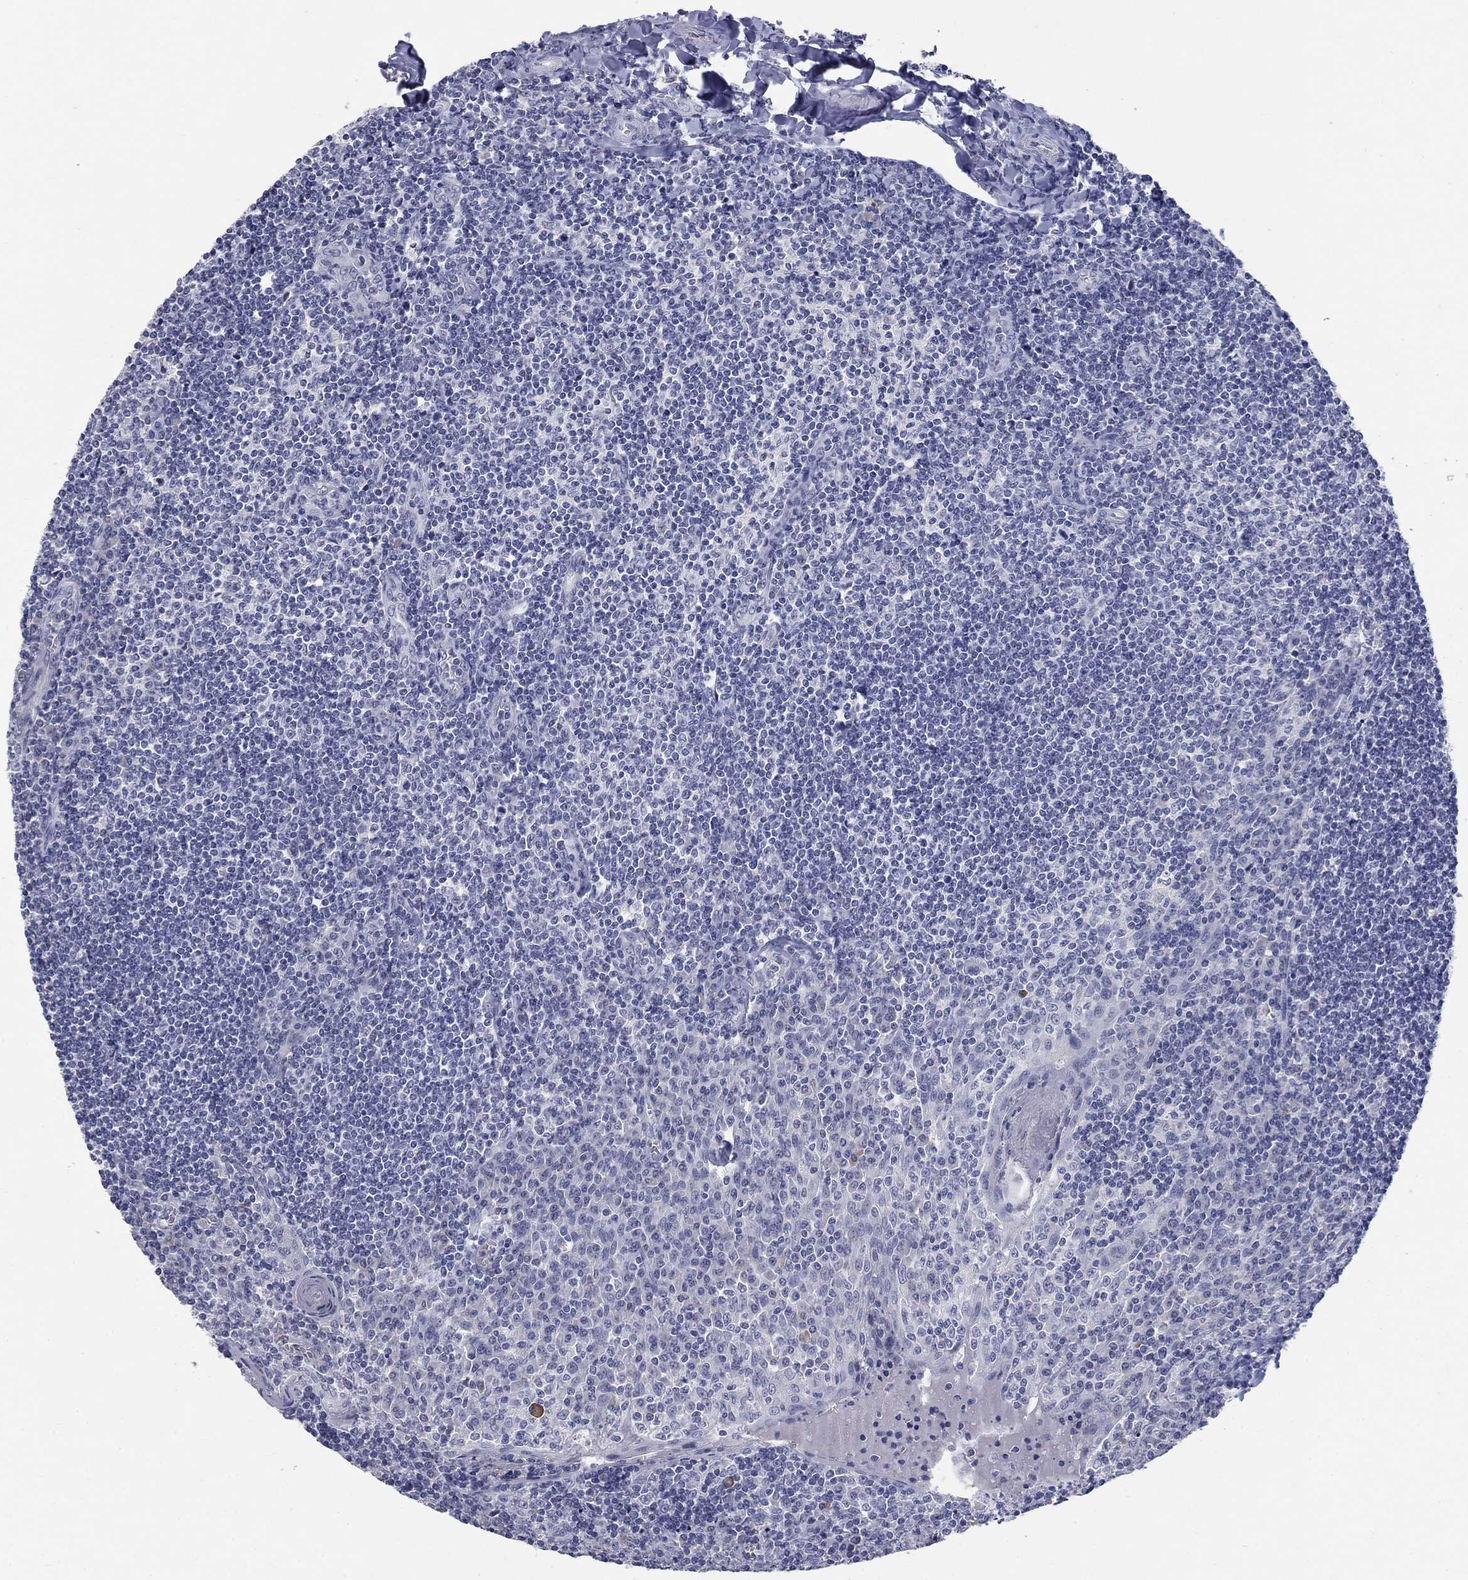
{"staining": {"intensity": "negative", "quantity": "none", "location": "none"}, "tissue": "tonsil", "cell_type": "Germinal center cells", "image_type": "normal", "snomed": [{"axis": "morphology", "description": "Normal tissue, NOS"}, {"axis": "topography", "description": "Tonsil"}], "caption": "IHC of unremarkable human tonsil displays no expression in germinal center cells.", "gene": "ELAVL4", "patient": {"sex": "female", "age": 12}}